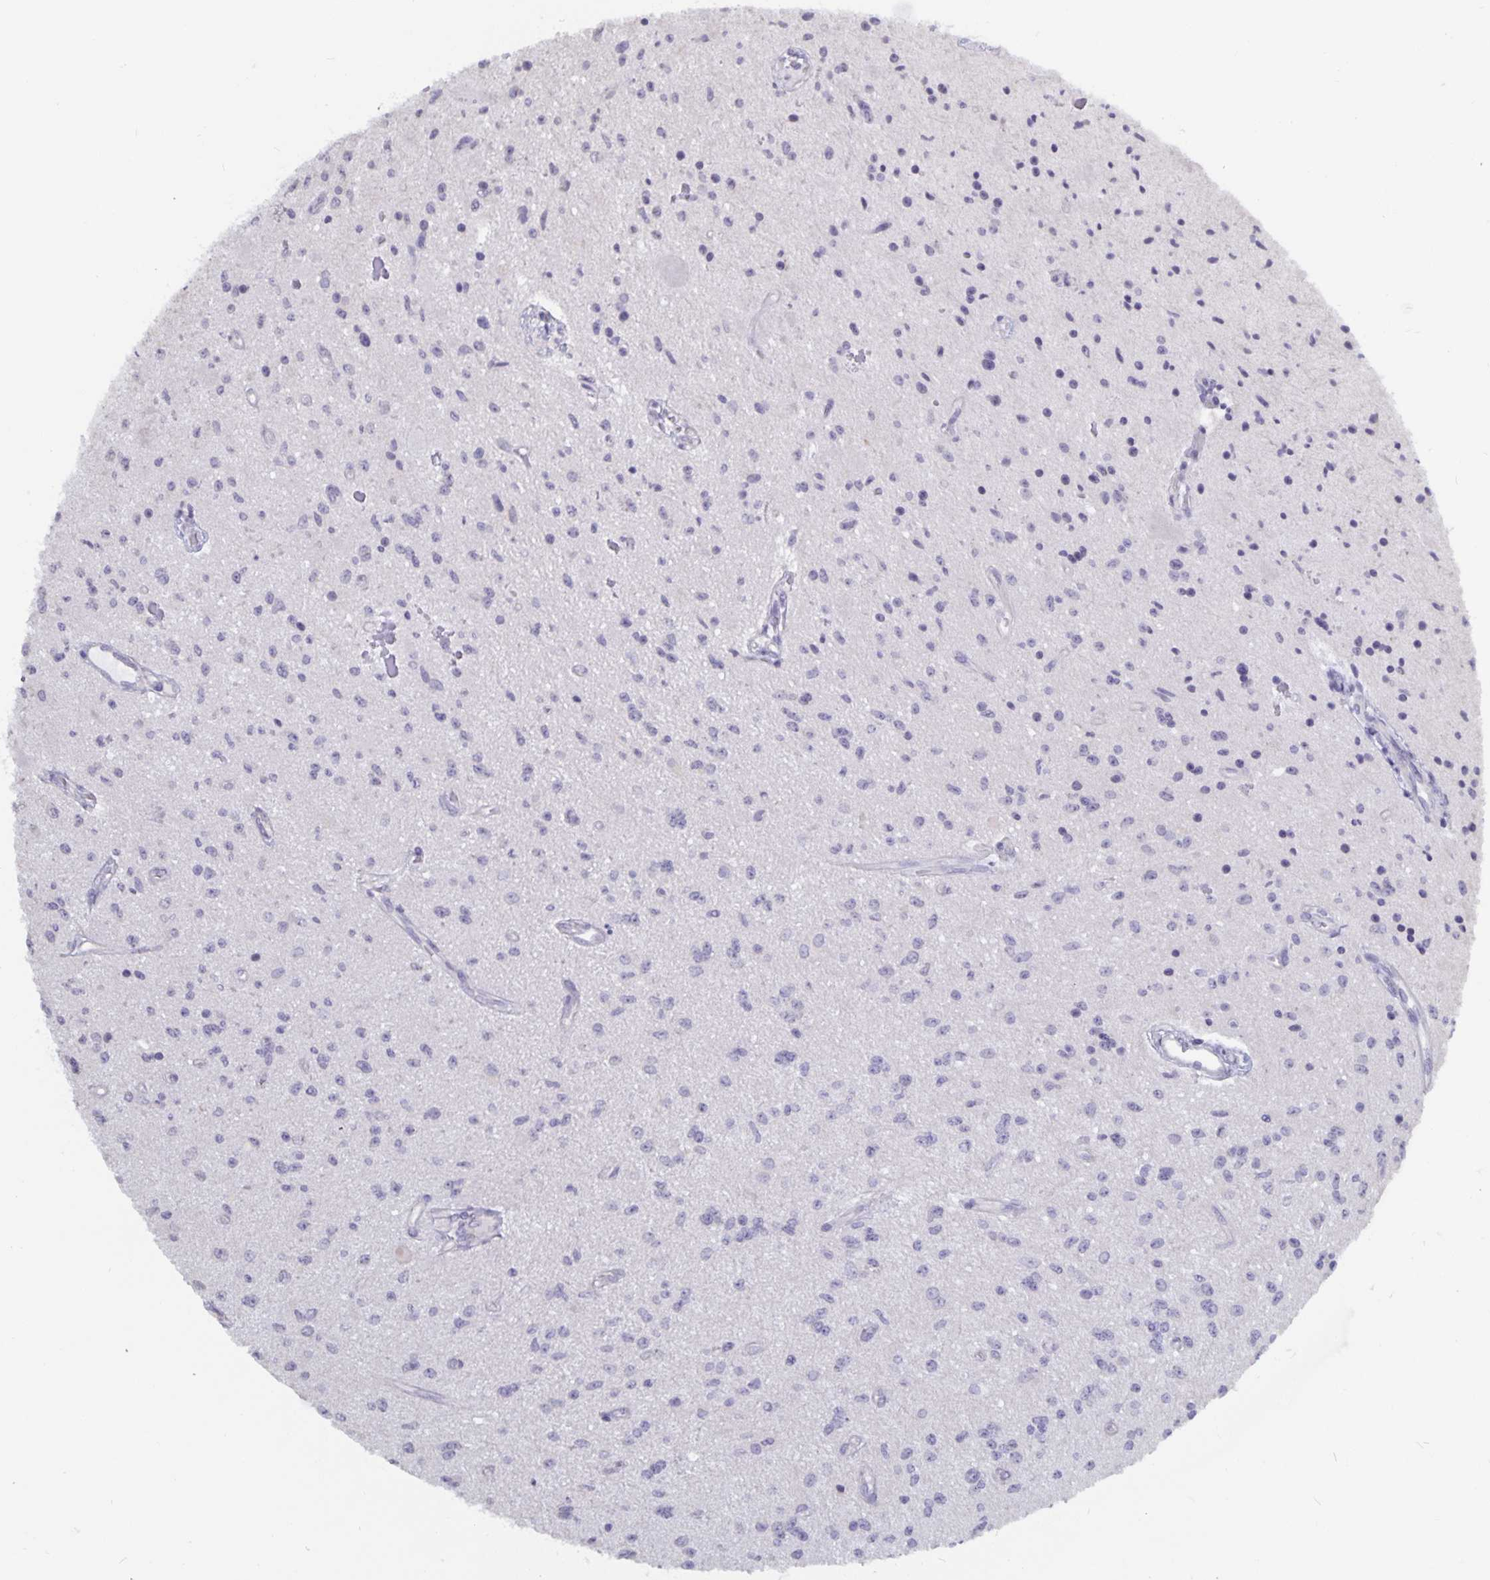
{"staining": {"intensity": "negative", "quantity": "none", "location": "none"}, "tissue": "glioma", "cell_type": "Tumor cells", "image_type": "cancer", "snomed": [{"axis": "morphology", "description": "Glioma, malignant, Low grade"}, {"axis": "topography", "description": "Cerebellum"}], "caption": "This is an IHC photomicrograph of glioma. There is no expression in tumor cells.", "gene": "PLCB3", "patient": {"sex": "female", "age": 14}}